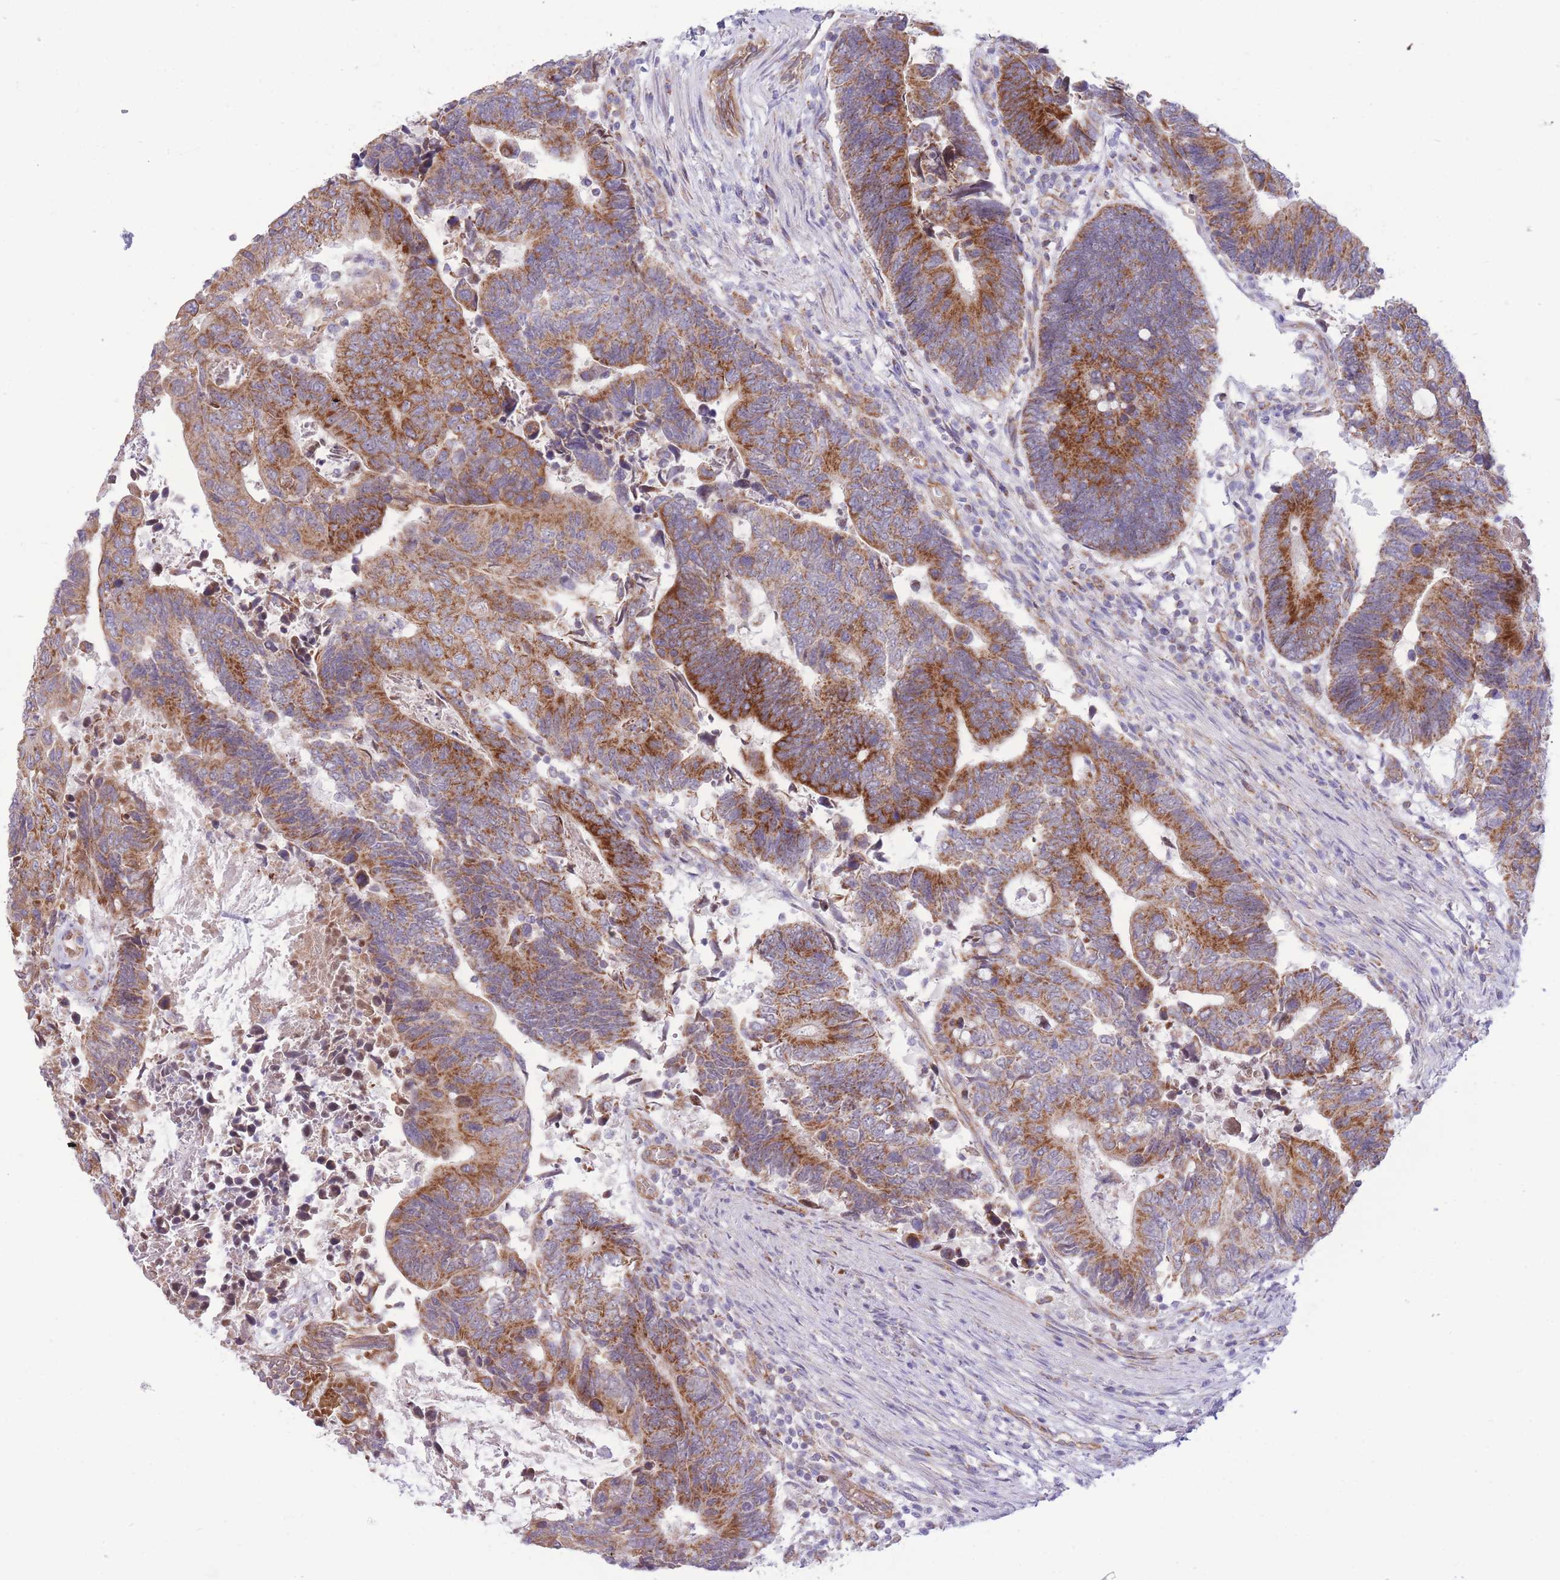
{"staining": {"intensity": "strong", "quantity": "25%-75%", "location": "cytoplasmic/membranous"}, "tissue": "colorectal cancer", "cell_type": "Tumor cells", "image_type": "cancer", "snomed": [{"axis": "morphology", "description": "Adenocarcinoma, NOS"}, {"axis": "topography", "description": "Colon"}], "caption": "High-power microscopy captured an immunohistochemistry (IHC) histopathology image of adenocarcinoma (colorectal), revealing strong cytoplasmic/membranous positivity in approximately 25%-75% of tumor cells.", "gene": "MRPS31", "patient": {"sex": "male", "age": 87}}